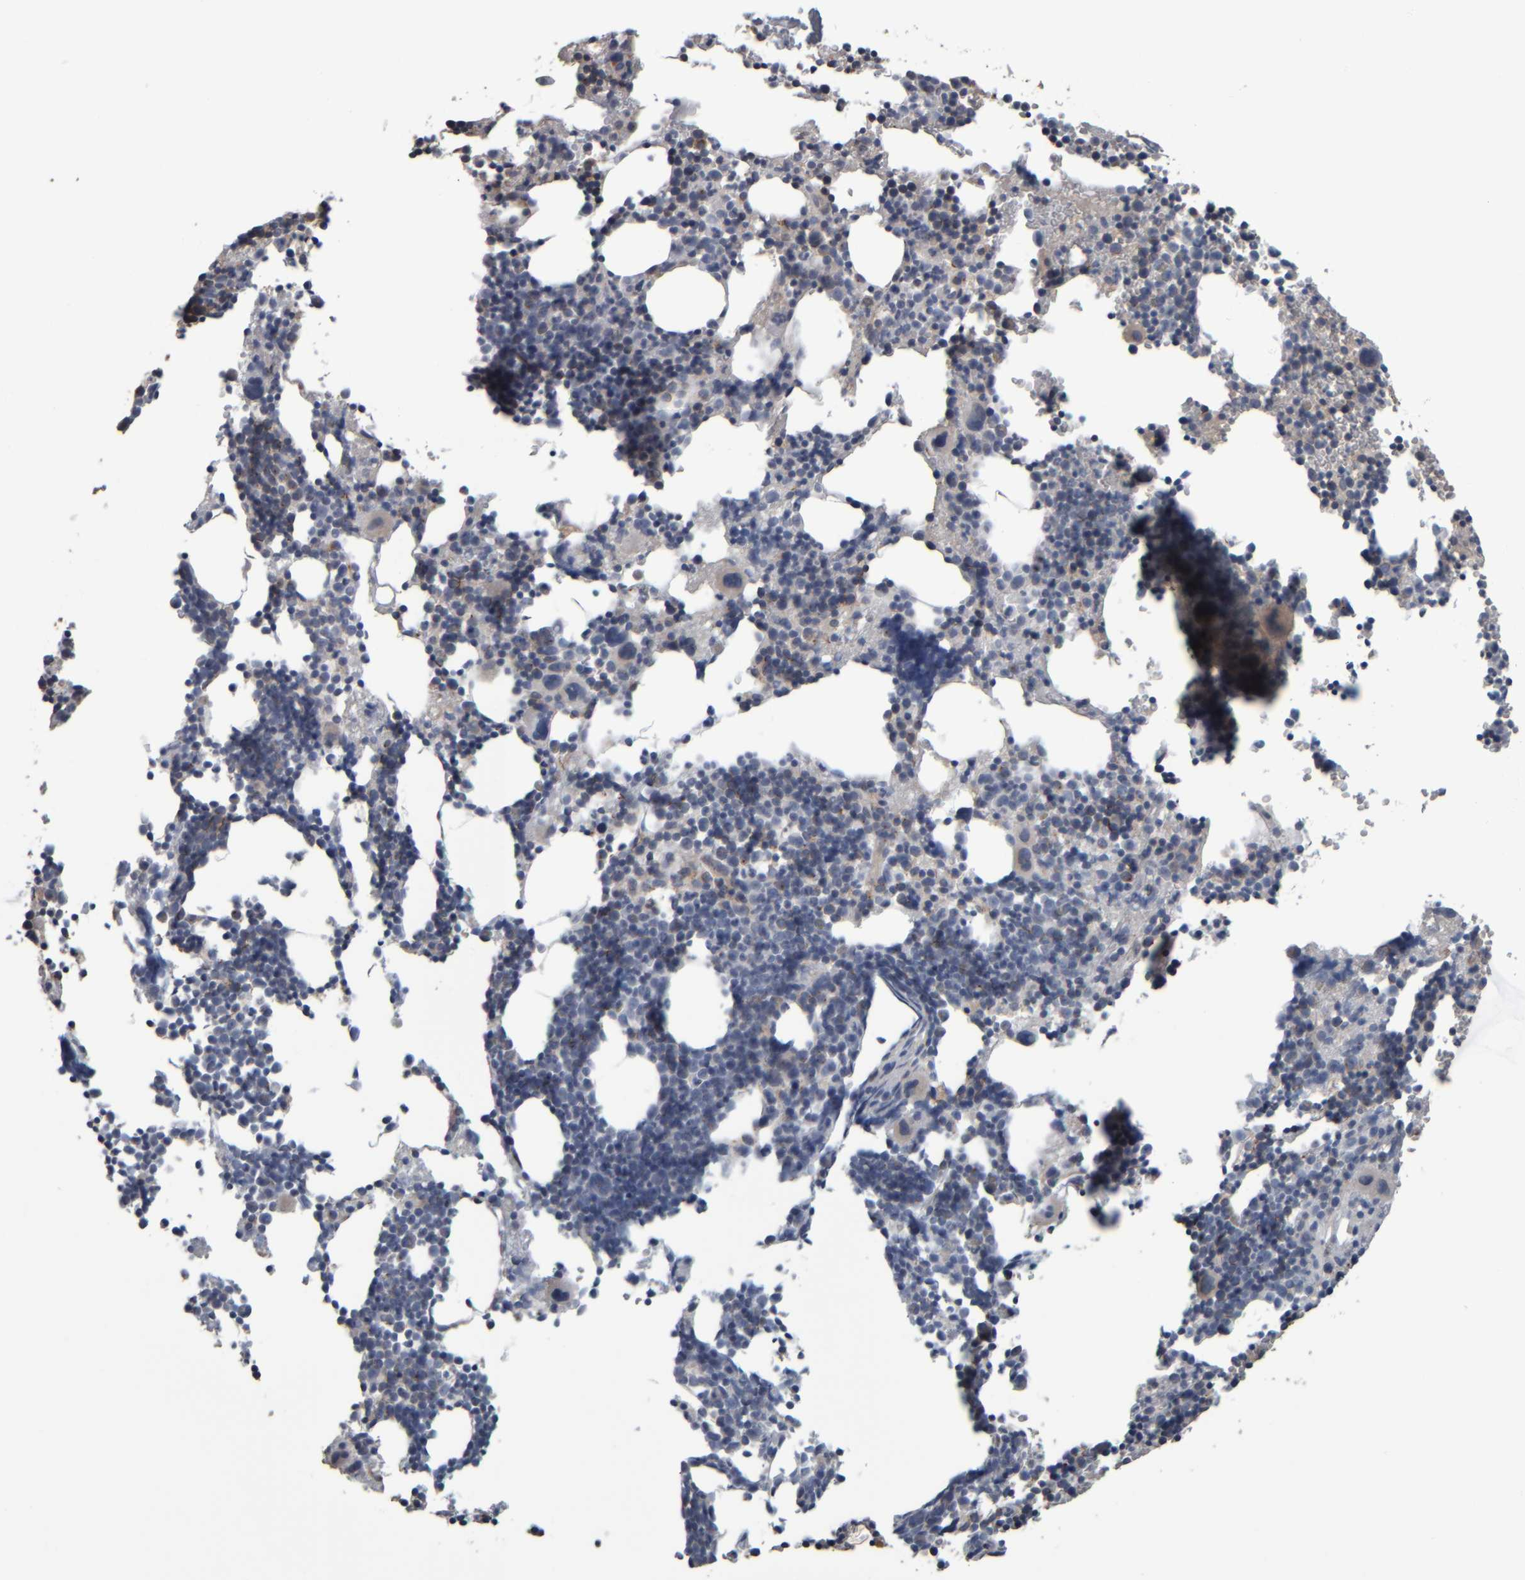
{"staining": {"intensity": "moderate", "quantity": "<25%", "location": "cytoplasmic/membranous"}, "tissue": "bone marrow", "cell_type": "Hematopoietic cells", "image_type": "normal", "snomed": [{"axis": "morphology", "description": "Normal tissue, NOS"}, {"axis": "morphology", "description": "Inflammation, NOS"}, {"axis": "topography", "description": "Bone marrow"}], "caption": "This micrograph exhibits IHC staining of benign bone marrow, with low moderate cytoplasmic/membranous expression in about <25% of hematopoietic cells.", "gene": "CAVIN4", "patient": {"sex": "male", "age": 31}}